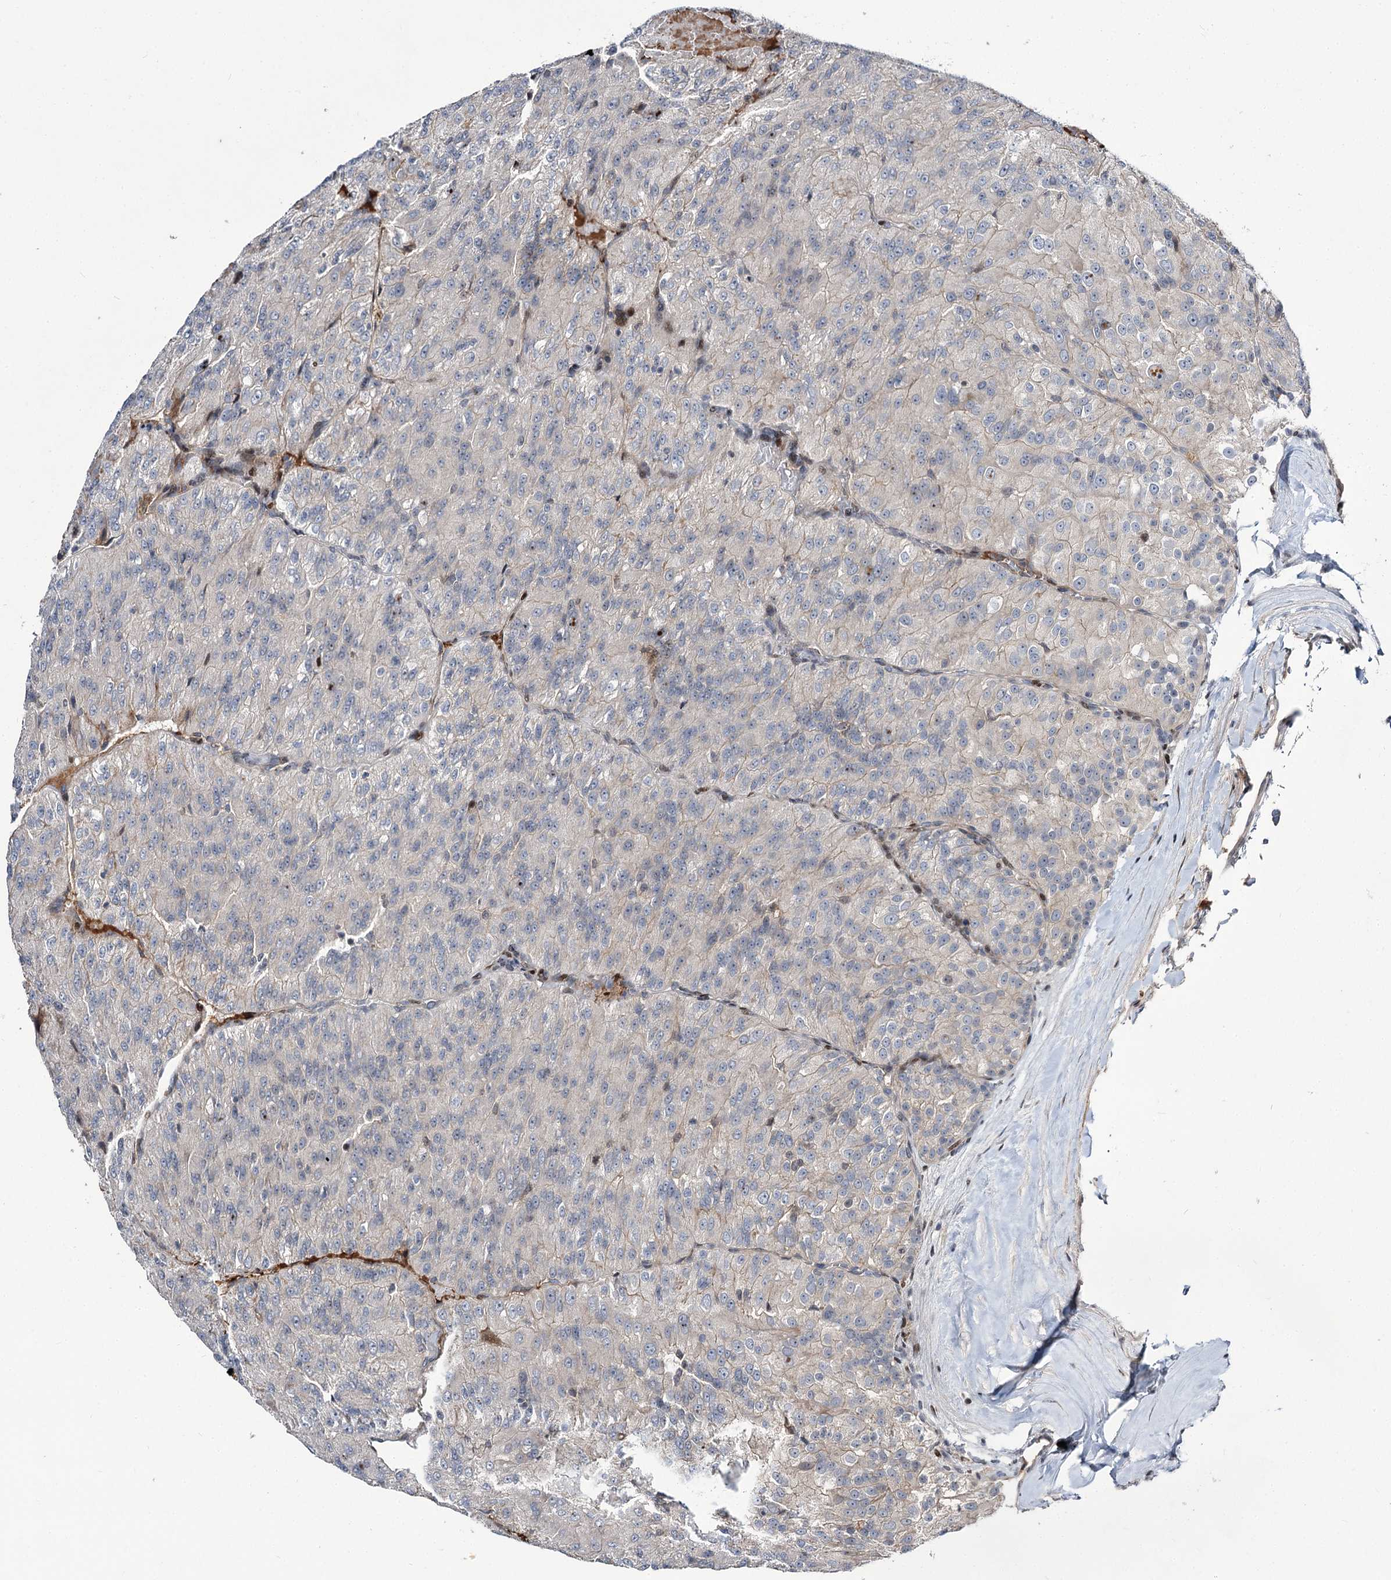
{"staining": {"intensity": "negative", "quantity": "none", "location": "none"}, "tissue": "renal cancer", "cell_type": "Tumor cells", "image_type": "cancer", "snomed": [{"axis": "morphology", "description": "Adenocarcinoma, NOS"}, {"axis": "topography", "description": "Kidney"}], "caption": "Tumor cells show no significant protein positivity in adenocarcinoma (renal).", "gene": "ITFG2", "patient": {"sex": "female", "age": 63}}